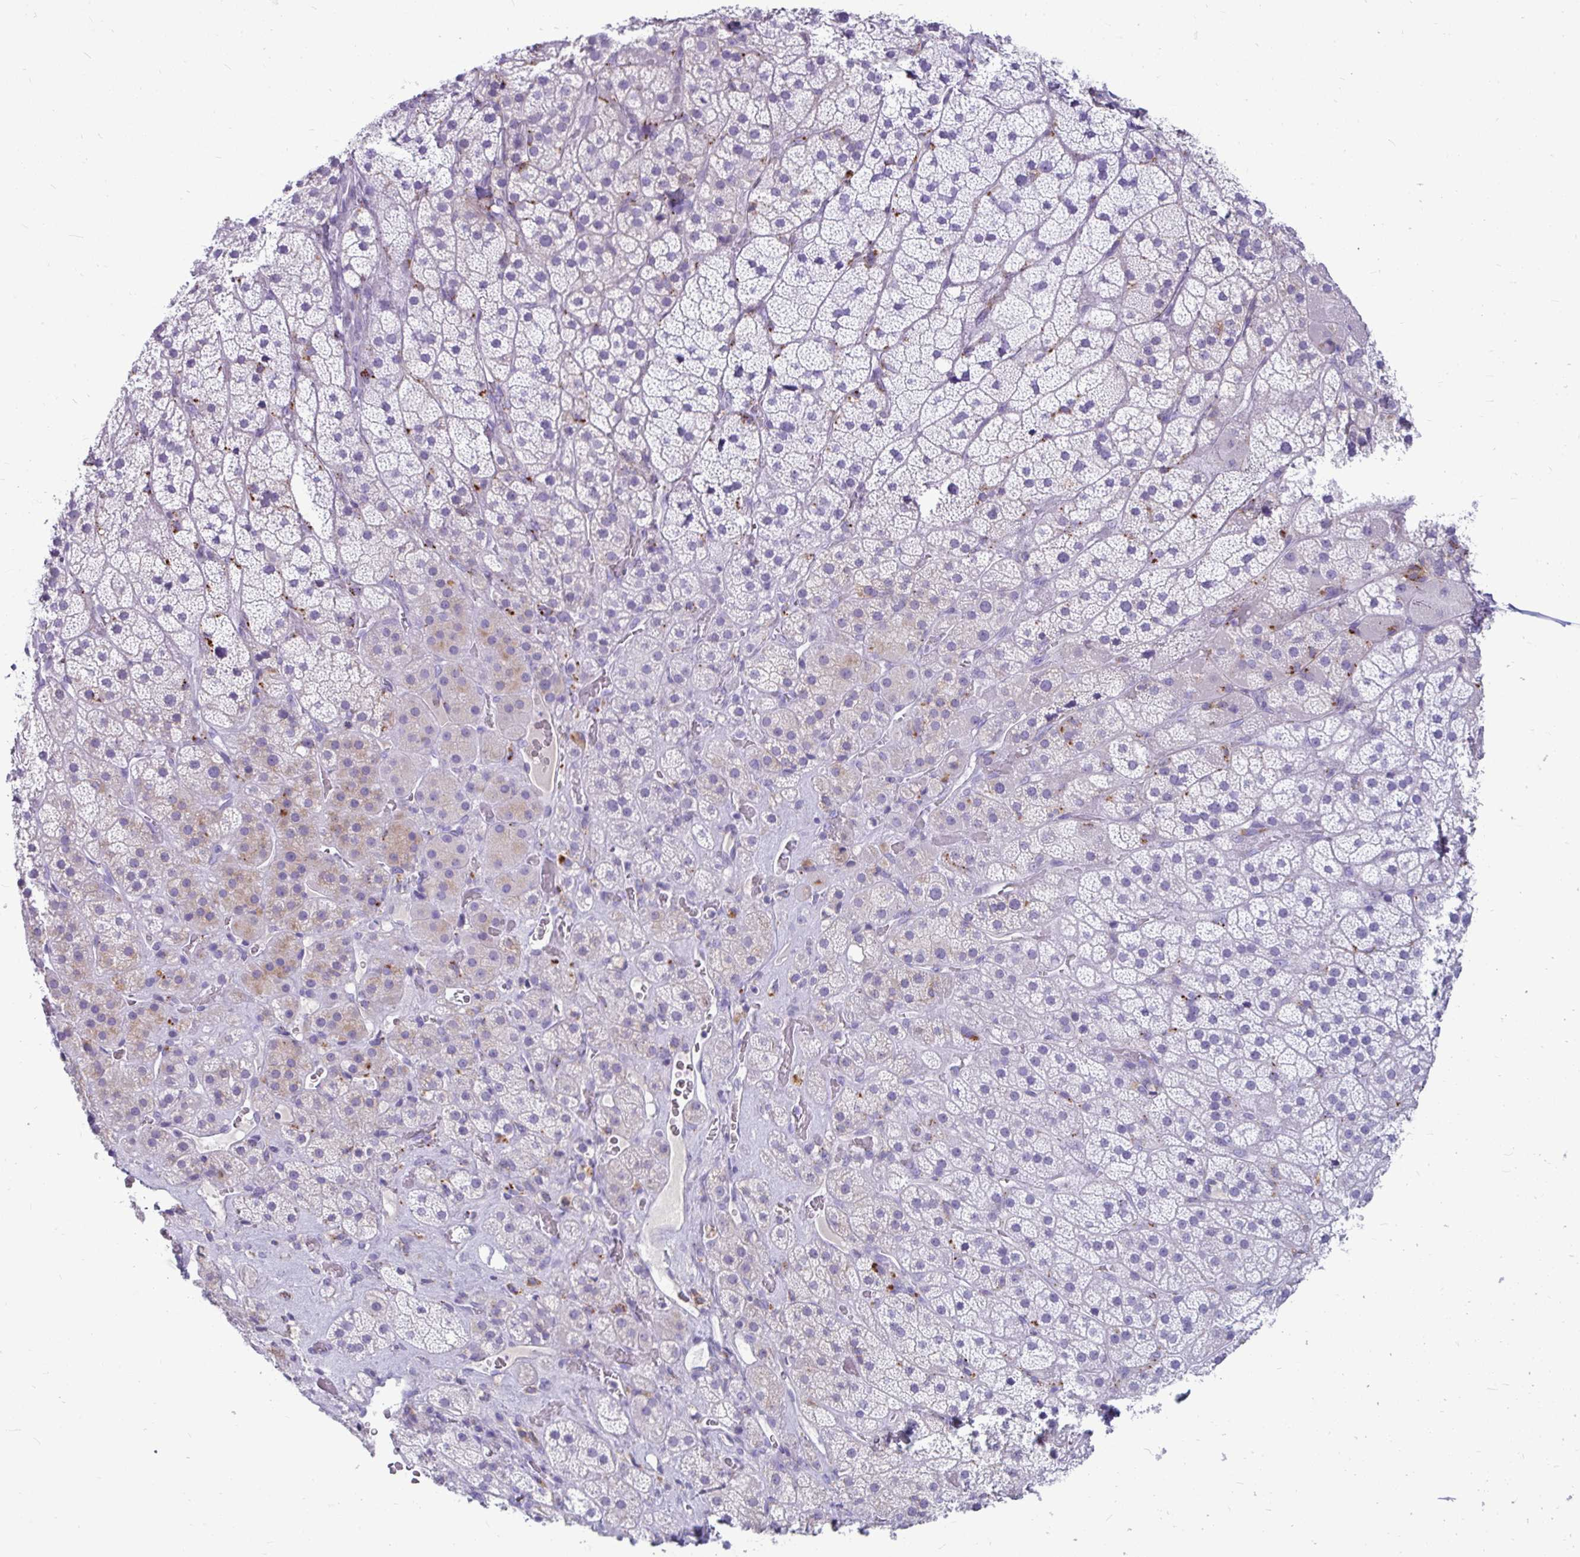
{"staining": {"intensity": "negative", "quantity": "none", "location": "none"}, "tissue": "adrenal gland", "cell_type": "Glandular cells", "image_type": "normal", "snomed": [{"axis": "morphology", "description": "Normal tissue, NOS"}, {"axis": "topography", "description": "Adrenal gland"}], "caption": "There is no significant positivity in glandular cells of adrenal gland. (DAB IHC, high magnification).", "gene": "CTSZ", "patient": {"sex": "male", "age": 57}}